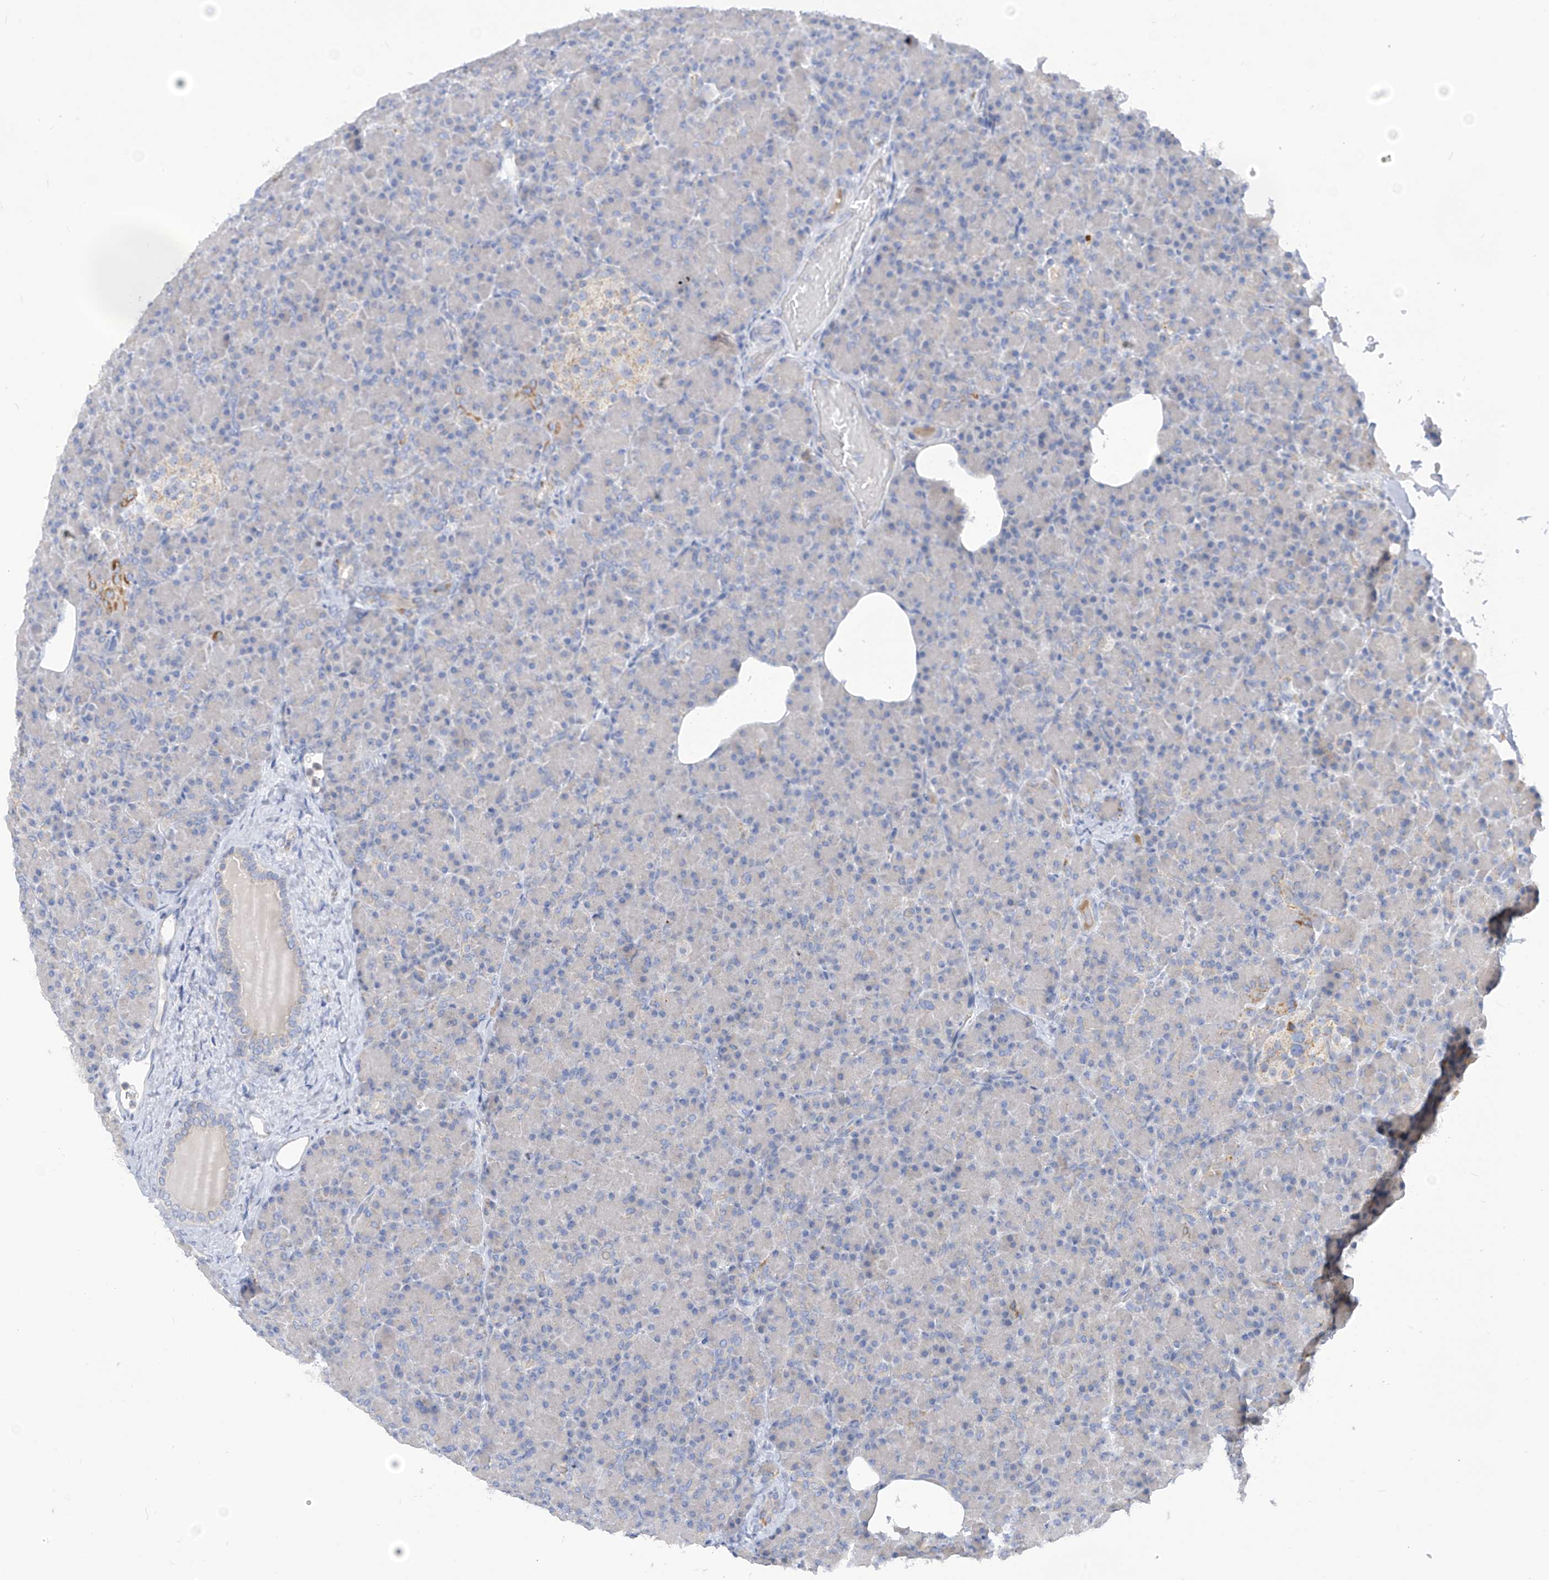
{"staining": {"intensity": "moderate", "quantity": "<25%", "location": "cytoplasmic/membranous"}, "tissue": "pancreas", "cell_type": "Exocrine glandular cells", "image_type": "normal", "snomed": [{"axis": "morphology", "description": "Normal tissue, NOS"}, {"axis": "topography", "description": "Pancreas"}], "caption": "A low amount of moderate cytoplasmic/membranous expression is appreciated in approximately <25% of exocrine glandular cells in benign pancreas. (brown staining indicates protein expression, while blue staining denotes nuclei).", "gene": "ZNF404", "patient": {"sex": "female", "age": 43}}